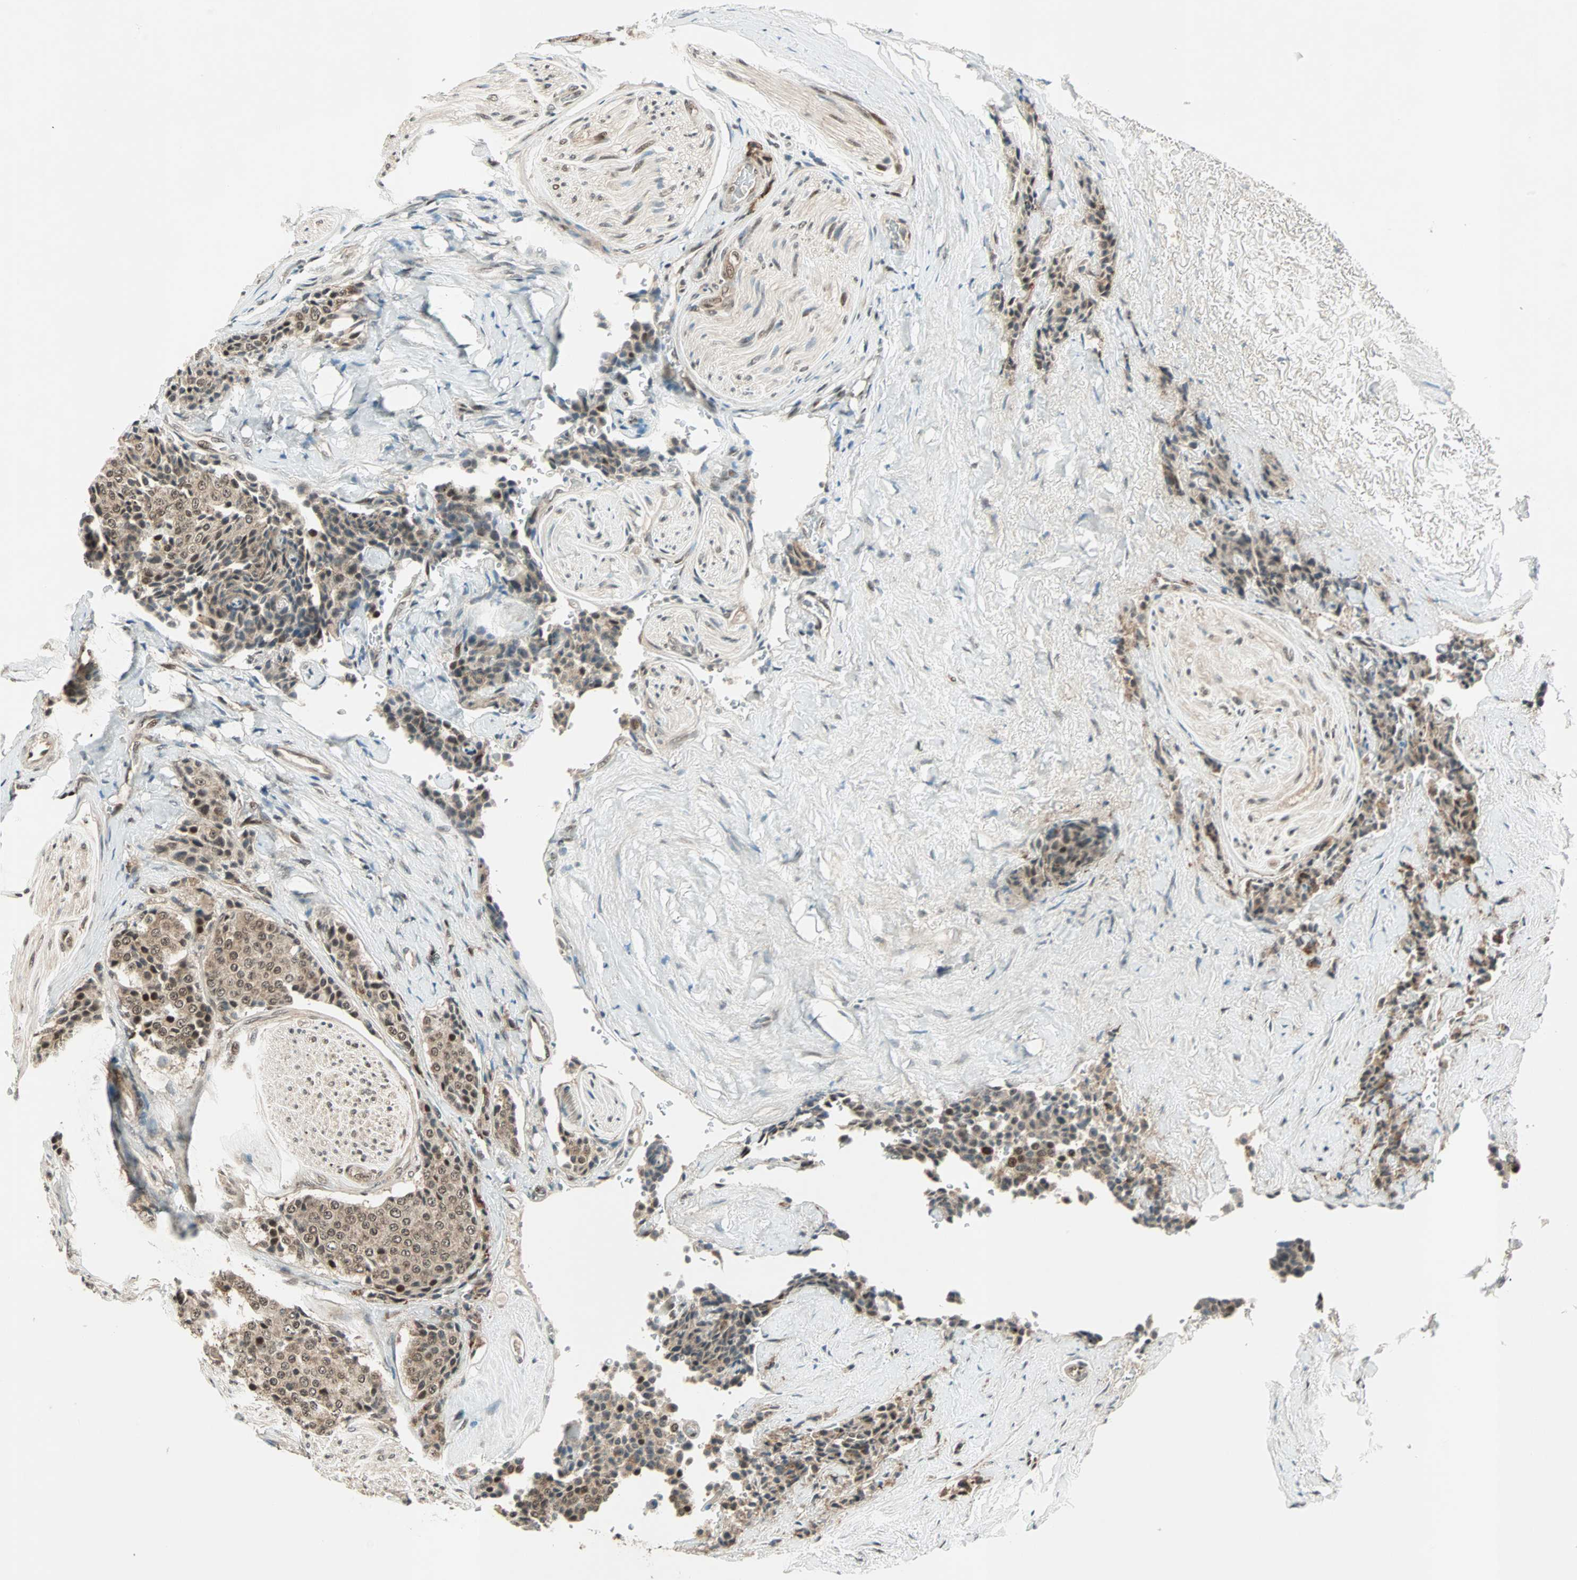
{"staining": {"intensity": "moderate", "quantity": ">75%", "location": "cytoplasmic/membranous,nuclear"}, "tissue": "carcinoid", "cell_type": "Tumor cells", "image_type": "cancer", "snomed": [{"axis": "morphology", "description": "Carcinoid, malignant, NOS"}, {"axis": "topography", "description": "Colon"}], "caption": "Immunohistochemistry image of neoplastic tissue: carcinoid stained using immunohistochemistry exhibits medium levels of moderate protein expression localized specifically in the cytoplasmic/membranous and nuclear of tumor cells, appearing as a cytoplasmic/membranous and nuclear brown color.", "gene": "ZNF44", "patient": {"sex": "female", "age": 61}}